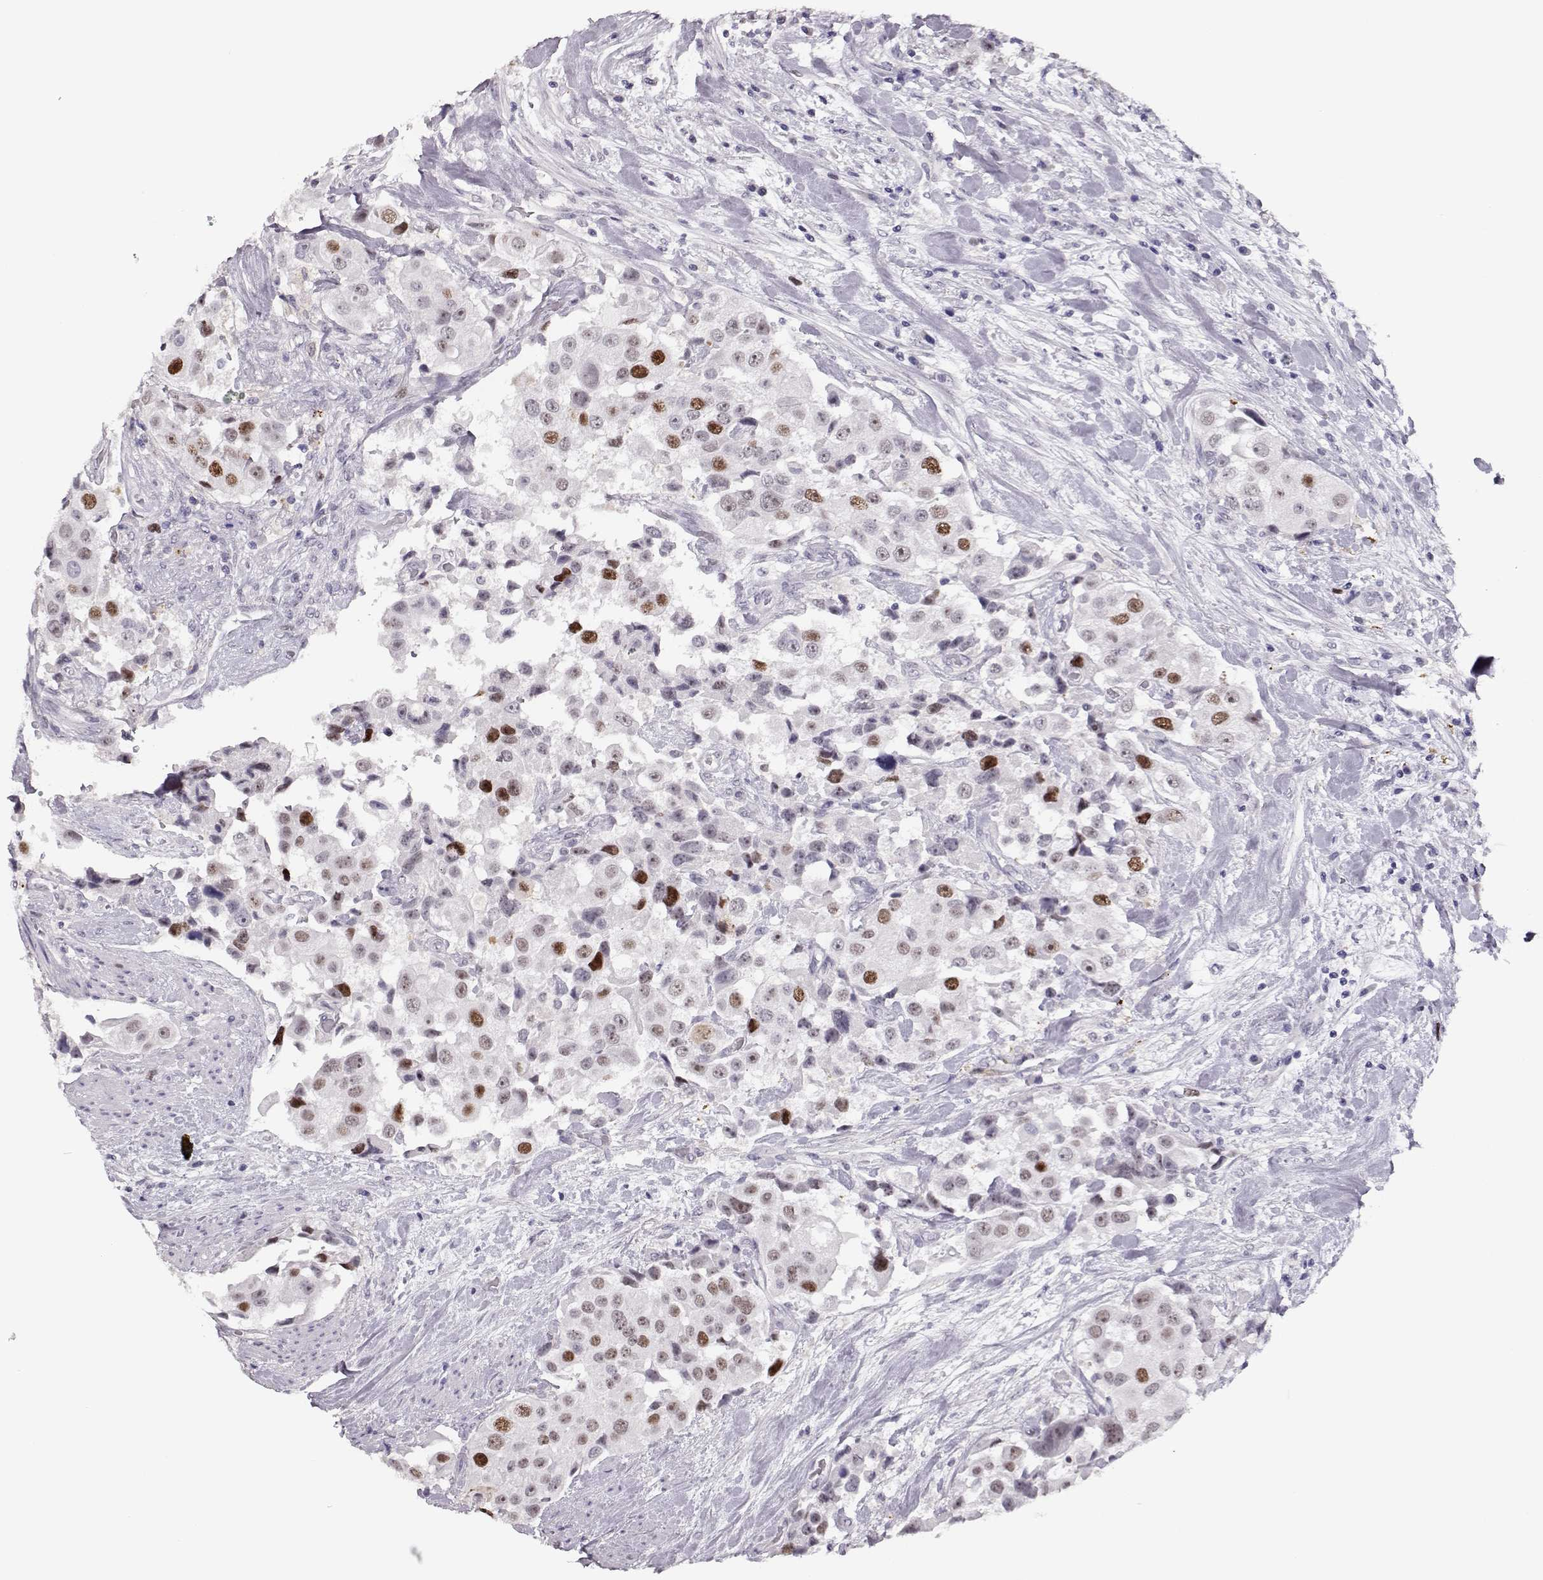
{"staining": {"intensity": "strong", "quantity": "<25%", "location": "nuclear"}, "tissue": "urothelial cancer", "cell_type": "Tumor cells", "image_type": "cancer", "snomed": [{"axis": "morphology", "description": "Urothelial carcinoma, High grade"}, {"axis": "topography", "description": "Urinary bladder"}], "caption": "A brown stain shows strong nuclear staining of a protein in human high-grade urothelial carcinoma tumor cells.", "gene": "SGO1", "patient": {"sex": "female", "age": 64}}